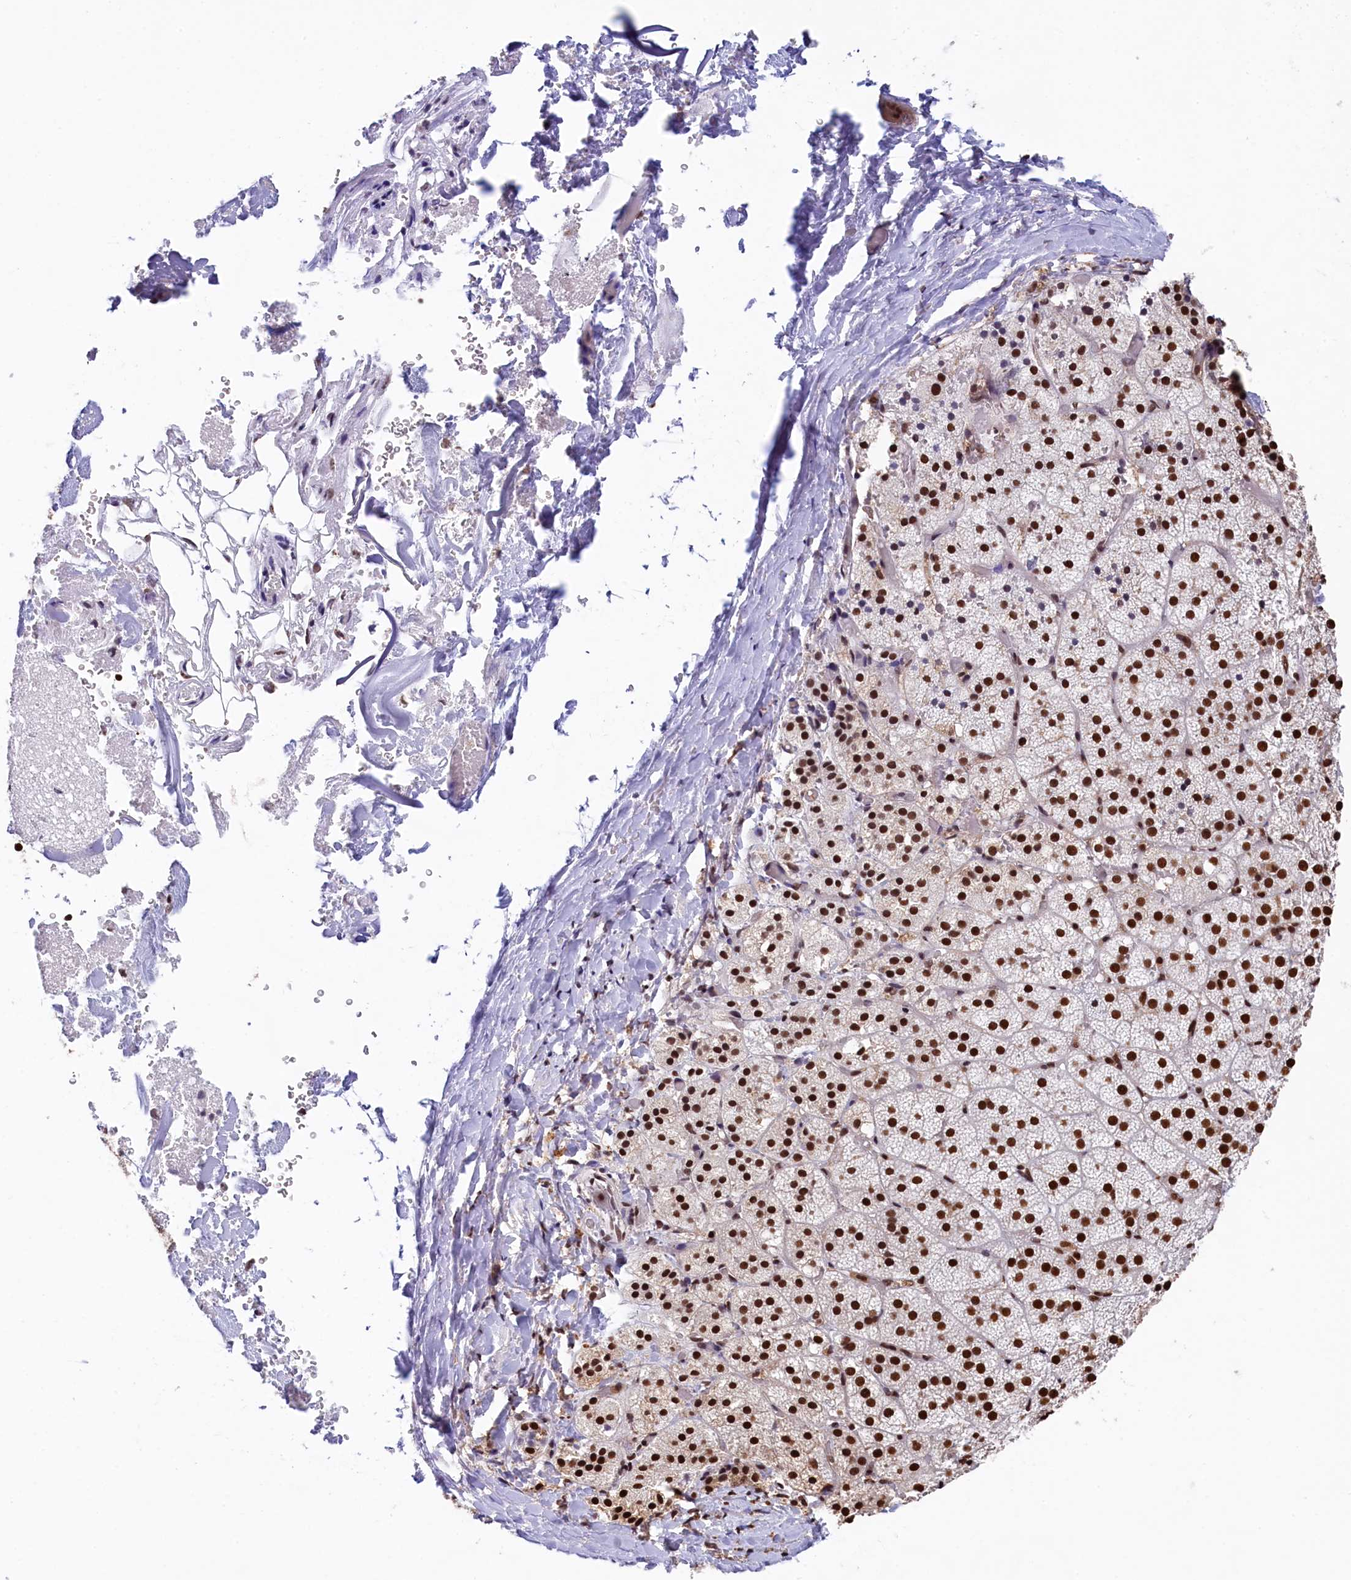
{"staining": {"intensity": "strong", "quantity": ">75%", "location": "nuclear"}, "tissue": "adrenal gland", "cell_type": "Glandular cells", "image_type": "normal", "snomed": [{"axis": "morphology", "description": "Normal tissue, NOS"}, {"axis": "topography", "description": "Adrenal gland"}], "caption": "DAB (3,3'-diaminobenzidine) immunohistochemical staining of benign adrenal gland reveals strong nuclear protein staining in about >75% of glandular cells.", "gene": "SNRPD2", "patient": {"sex": "female", "age": 44}}